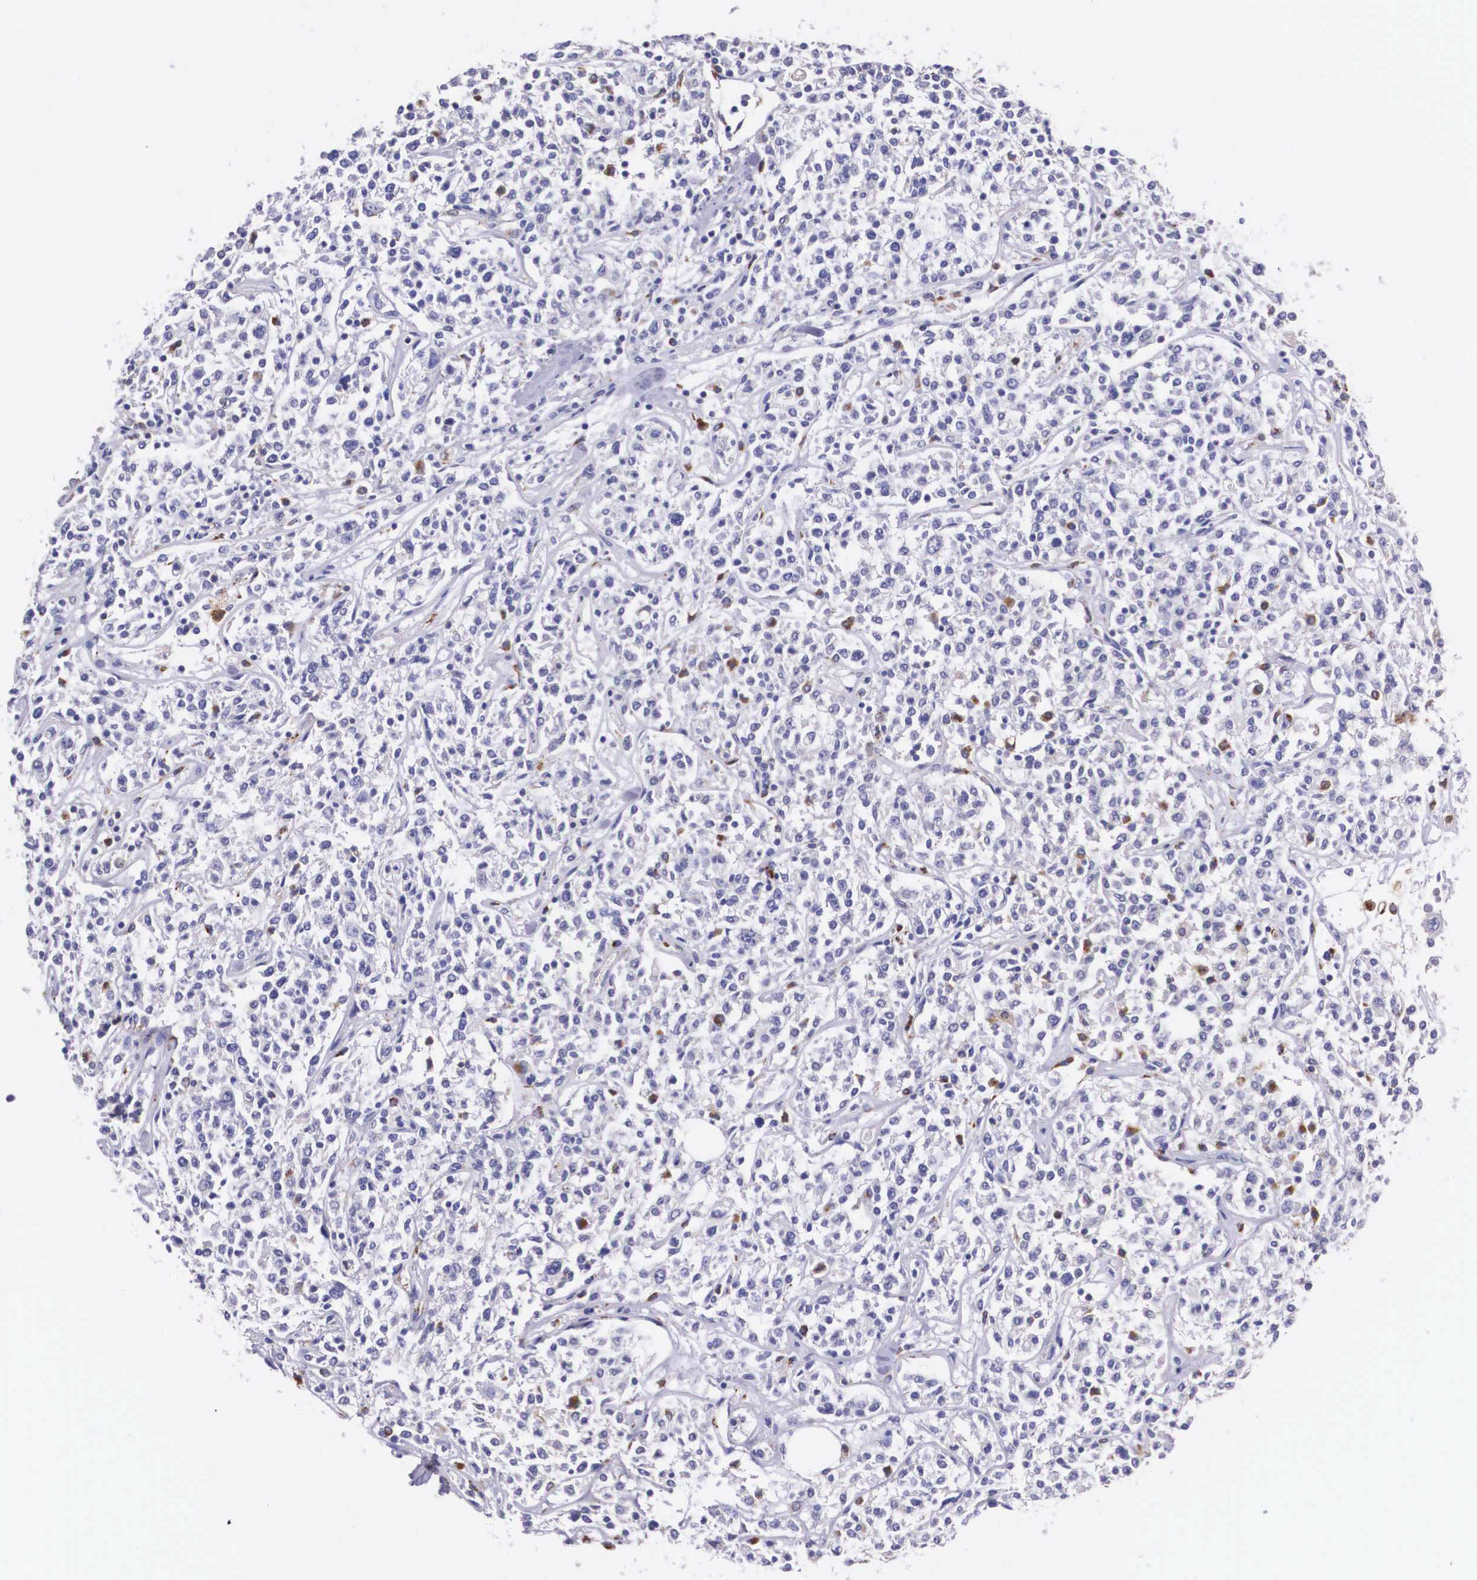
{"staining": {"intensity": "negative", "quantity": "none", "location": "none"}, "tissue": "lymphoma", "cell_type": "Tumor cells", "image_type": "cancer", "snomed": [{"axis": "morphology", "description": "Malignant lymphoma, non-Hodgkin's type, Low grade"}, {"axis": "topography", "description": "Small intestine"}], "caption": "IHC of lymphoma shows no staining in tumor cells. The staining is performed using DAB (3,3'-diaminobenzidine) brown chromogen with nuclei counter-stained in using hematoxylin.", "gene": "NAGA", "patient": {"sex": "female", "age": 59}}